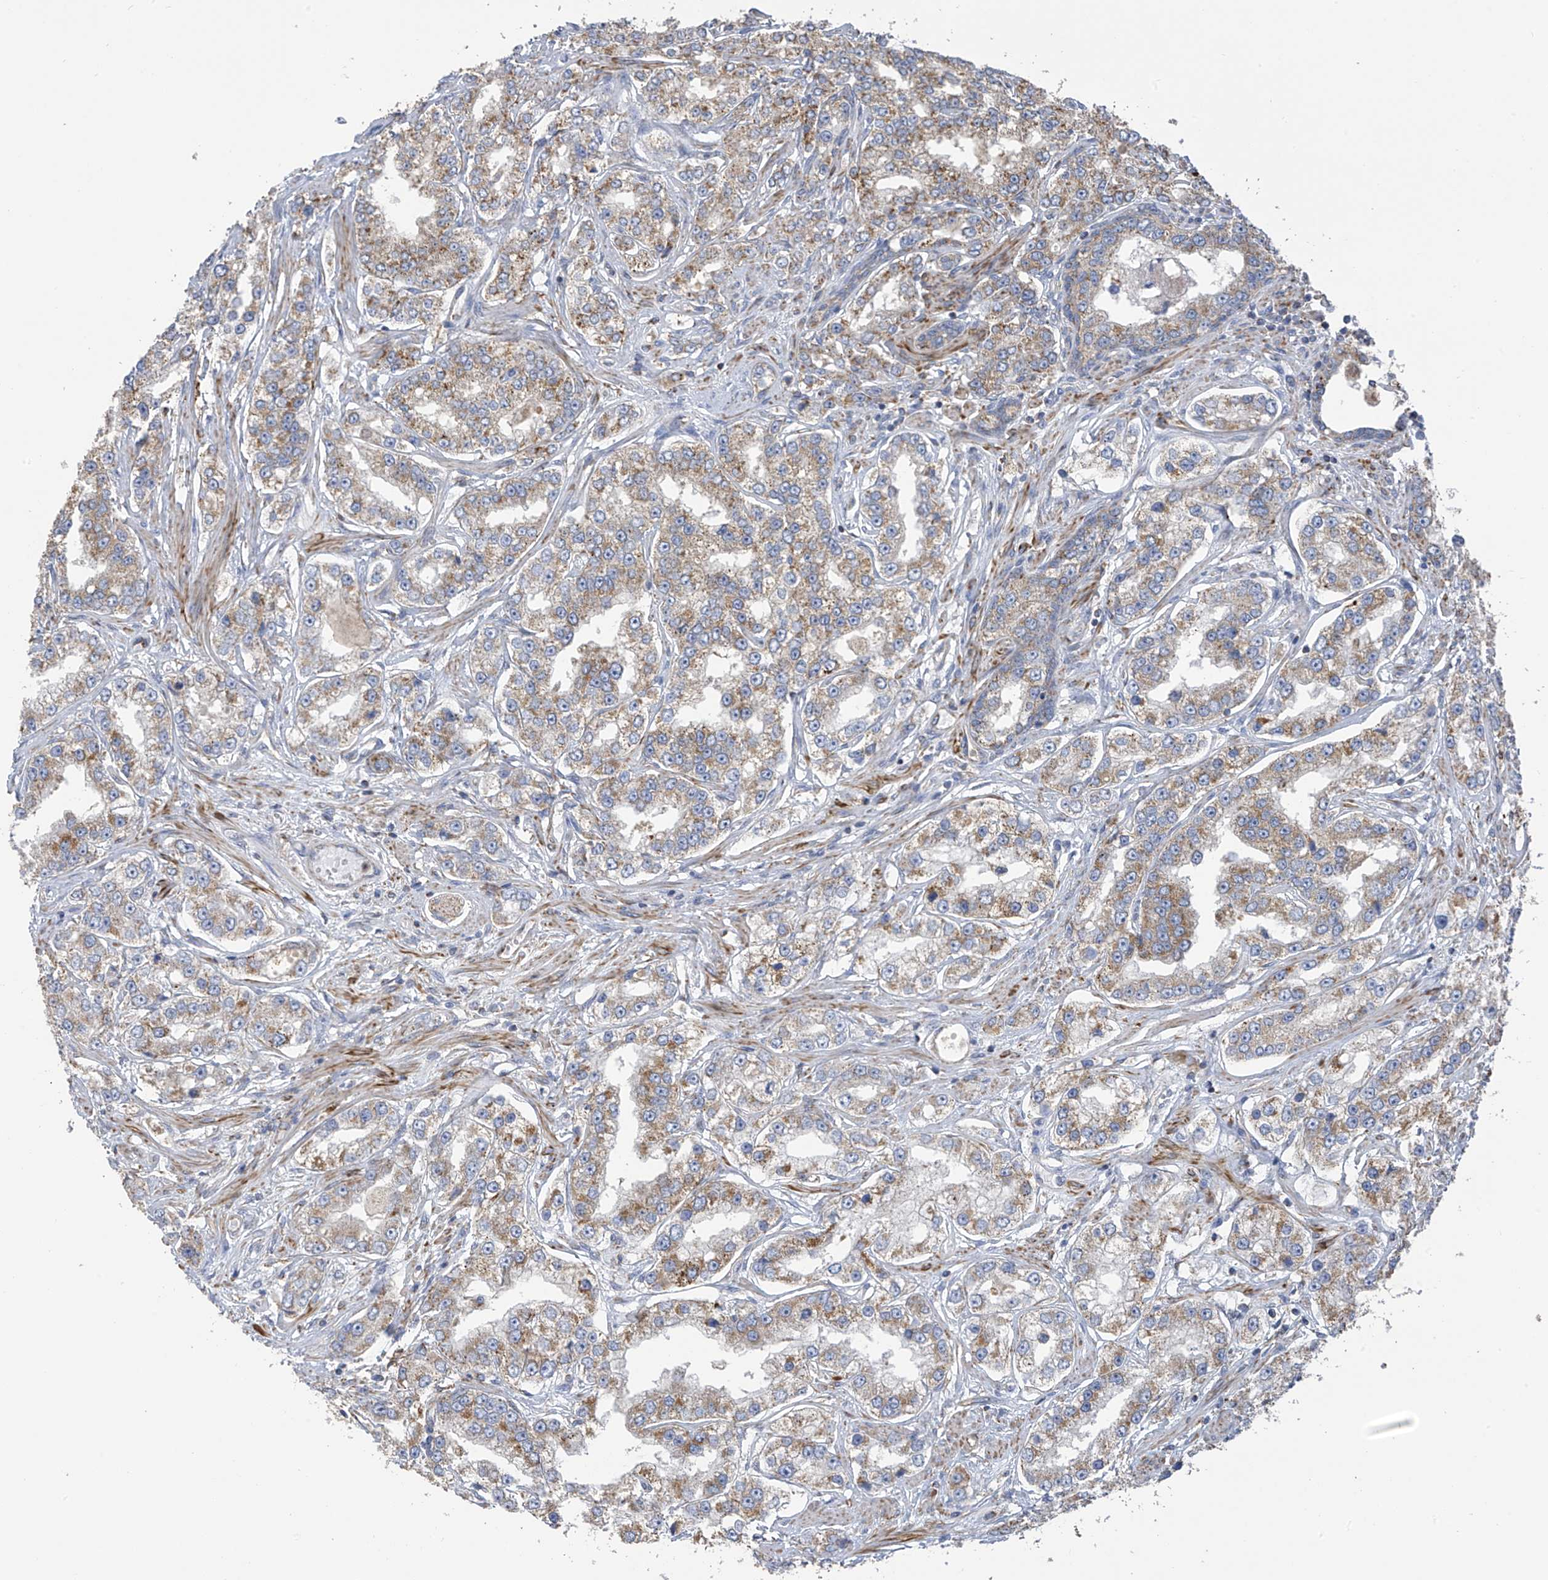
{"staining": {"intensity": "moderate", "quantity": "25%-75%", "location": "cytoplasmic/membranous"}, "tissue": "prostate cancer", "cell_type": "Tumor cells", "image_type": "cancer", "snomed": [{"axis": "morphology", "description": "Normal tissue, NOS"}, {"axis": "morphology", "description": "Adenocarcinoma, High grade"}, {"axis": "topography", "description": "Prostate"}], "caption": "A high-resolution photomicrograph shows immunohistochemistry (IHC) staining of prostate adenocarcinoma (high-grade), which shows moderate cytoplasmic/membranous staining in approximately 25%-75% of tumor cells.", "gene": "ITM2B", "patient": {"sex": "male", "age": 83}}